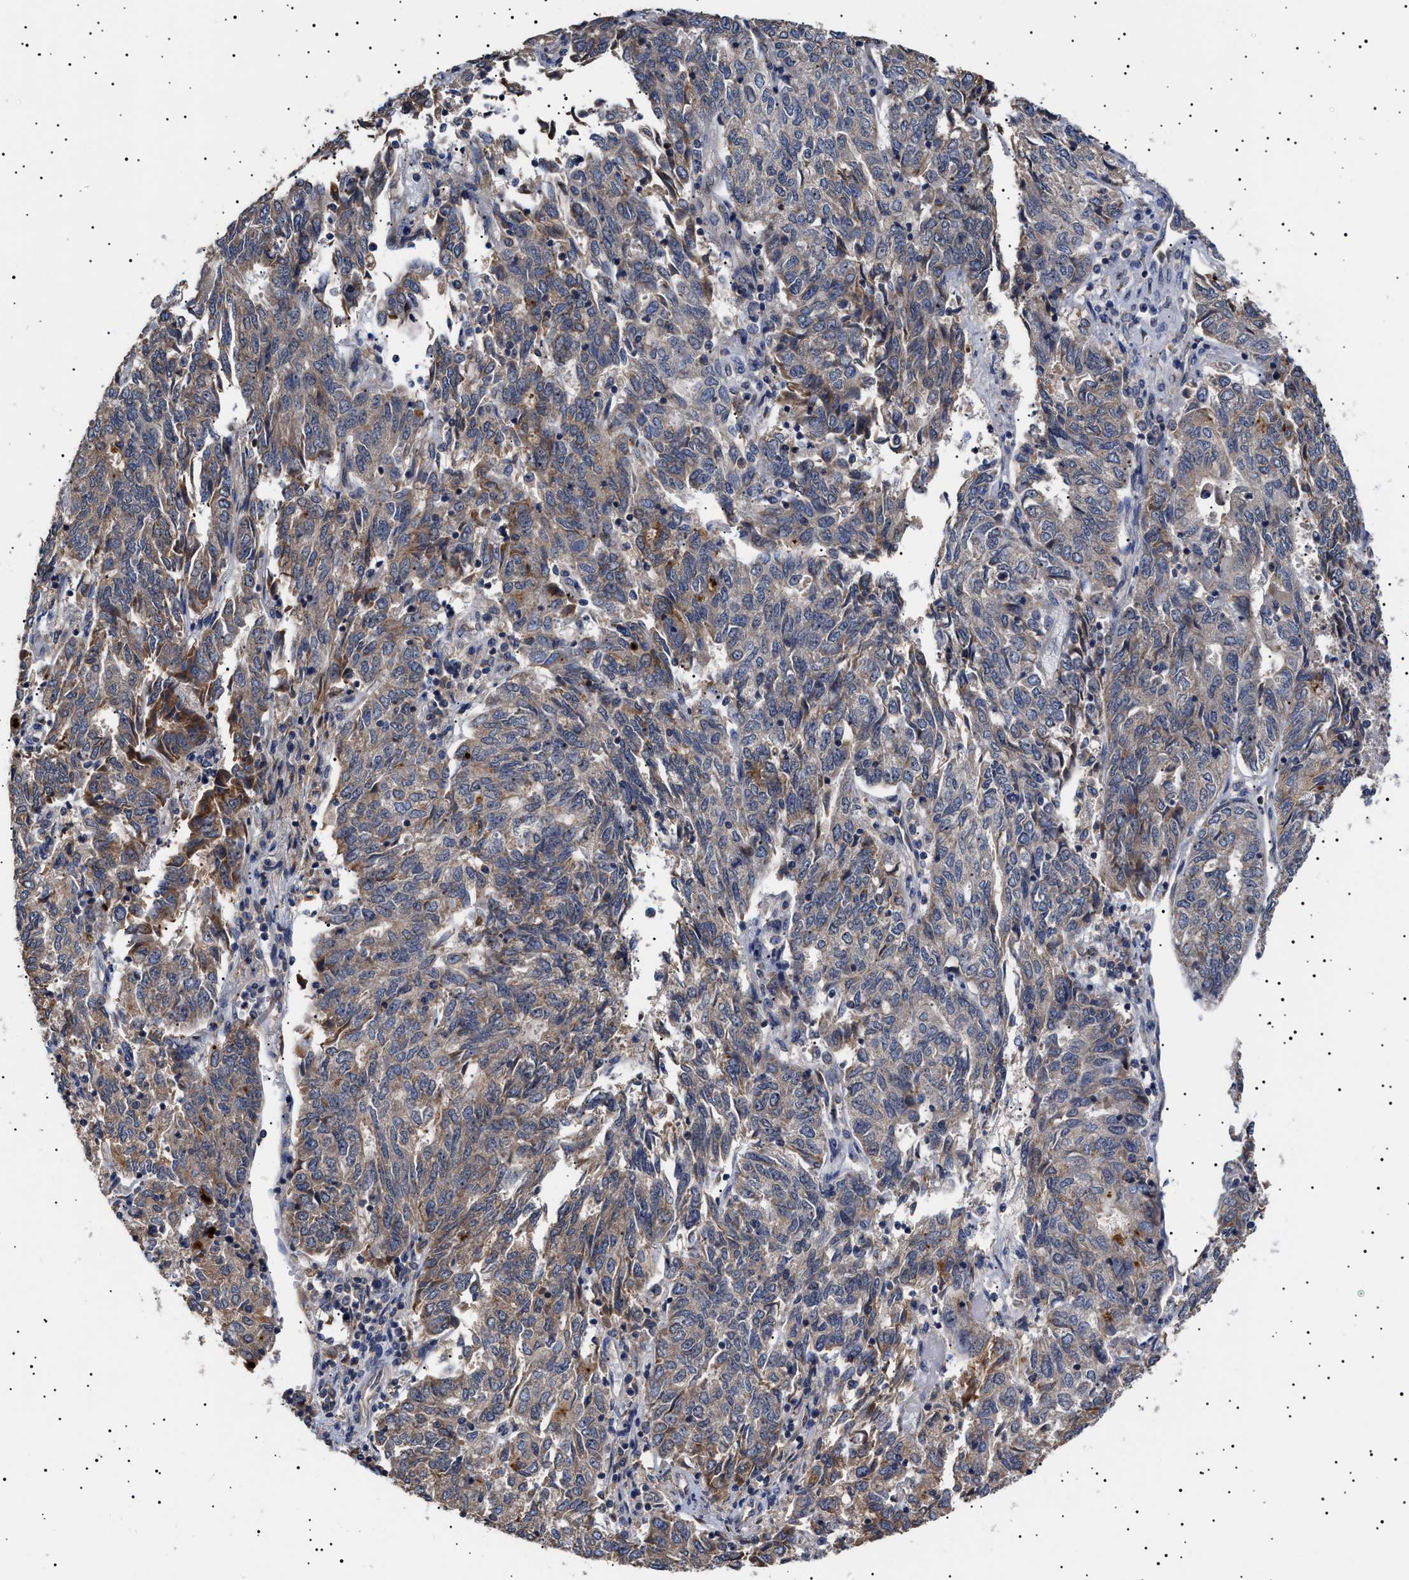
{"staining": {"intensity": "weak", "quantity": "25%-75%", "location": "cytoplasmic/membranous"}, "tissue": "endometrial cancer", "cell_type": "Tumor cells", "image_type": "cancer", "snomed": [{"axis": "morphology", "description": "Adenocarcinoma, NOS"}, {"axis": "topography", "description": "Endometrium"}], "caption": "Human endometrial adenocarcinoma stained with a protein marker displays weak staining in tumor cells.", "gene": "KRBA1", "patient": {"sex": "female", "age": 80}}